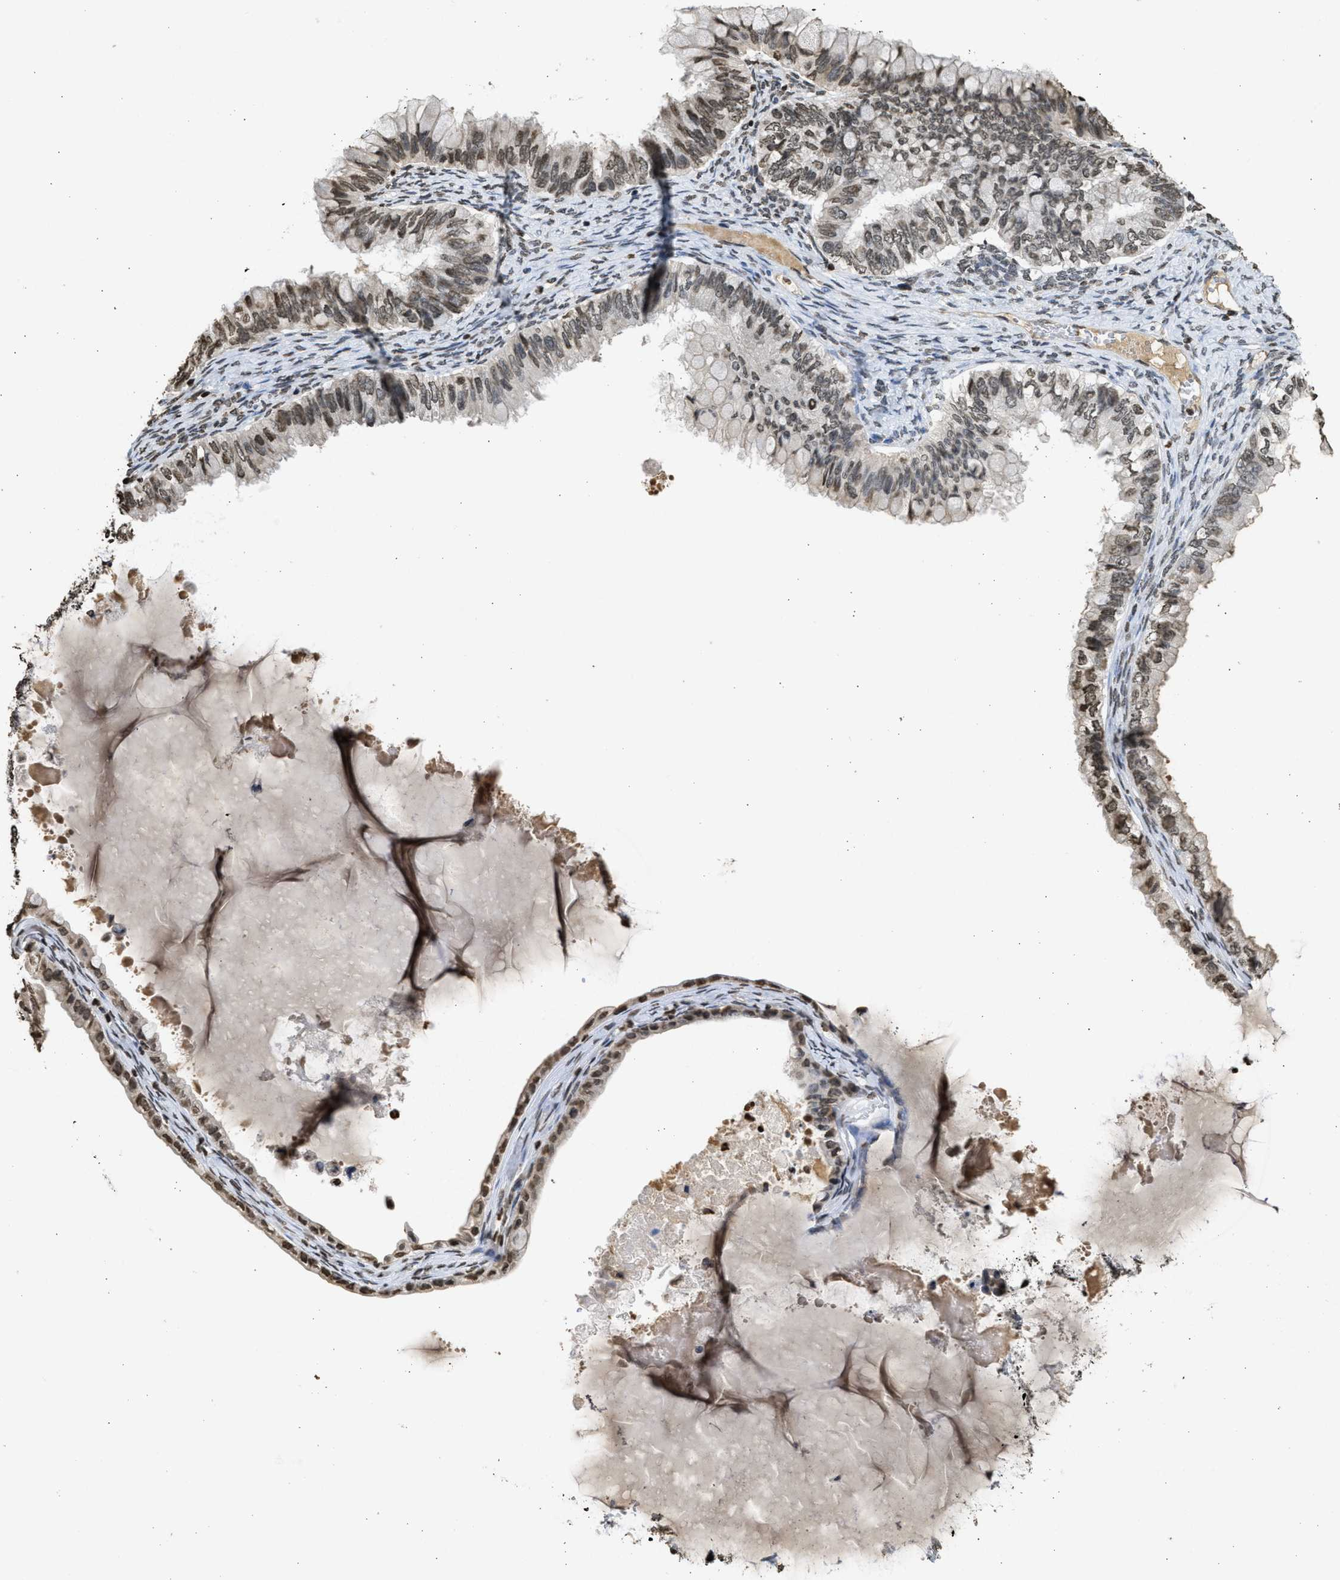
{"staining": {"intensity": "weak", "quantity": ">75%", "location": "nuclear"}, "tissue": "ovarian cancer", "cell_type": "Tumor cells", "image_type": "cancer", "snomed": [{"axis": "morphology", "description": "Cystadenocarcinoma, mucinous, NOS"}, {"axis": "topography", "description": "Ovary"}], "caption": "Ovarian cancer stained with a brown dye displays weak nuclear positive positivity in approximately >75% of tumor cells.", "gene": "RRAGC", "patient": {"sex": "female", "age": 80}}